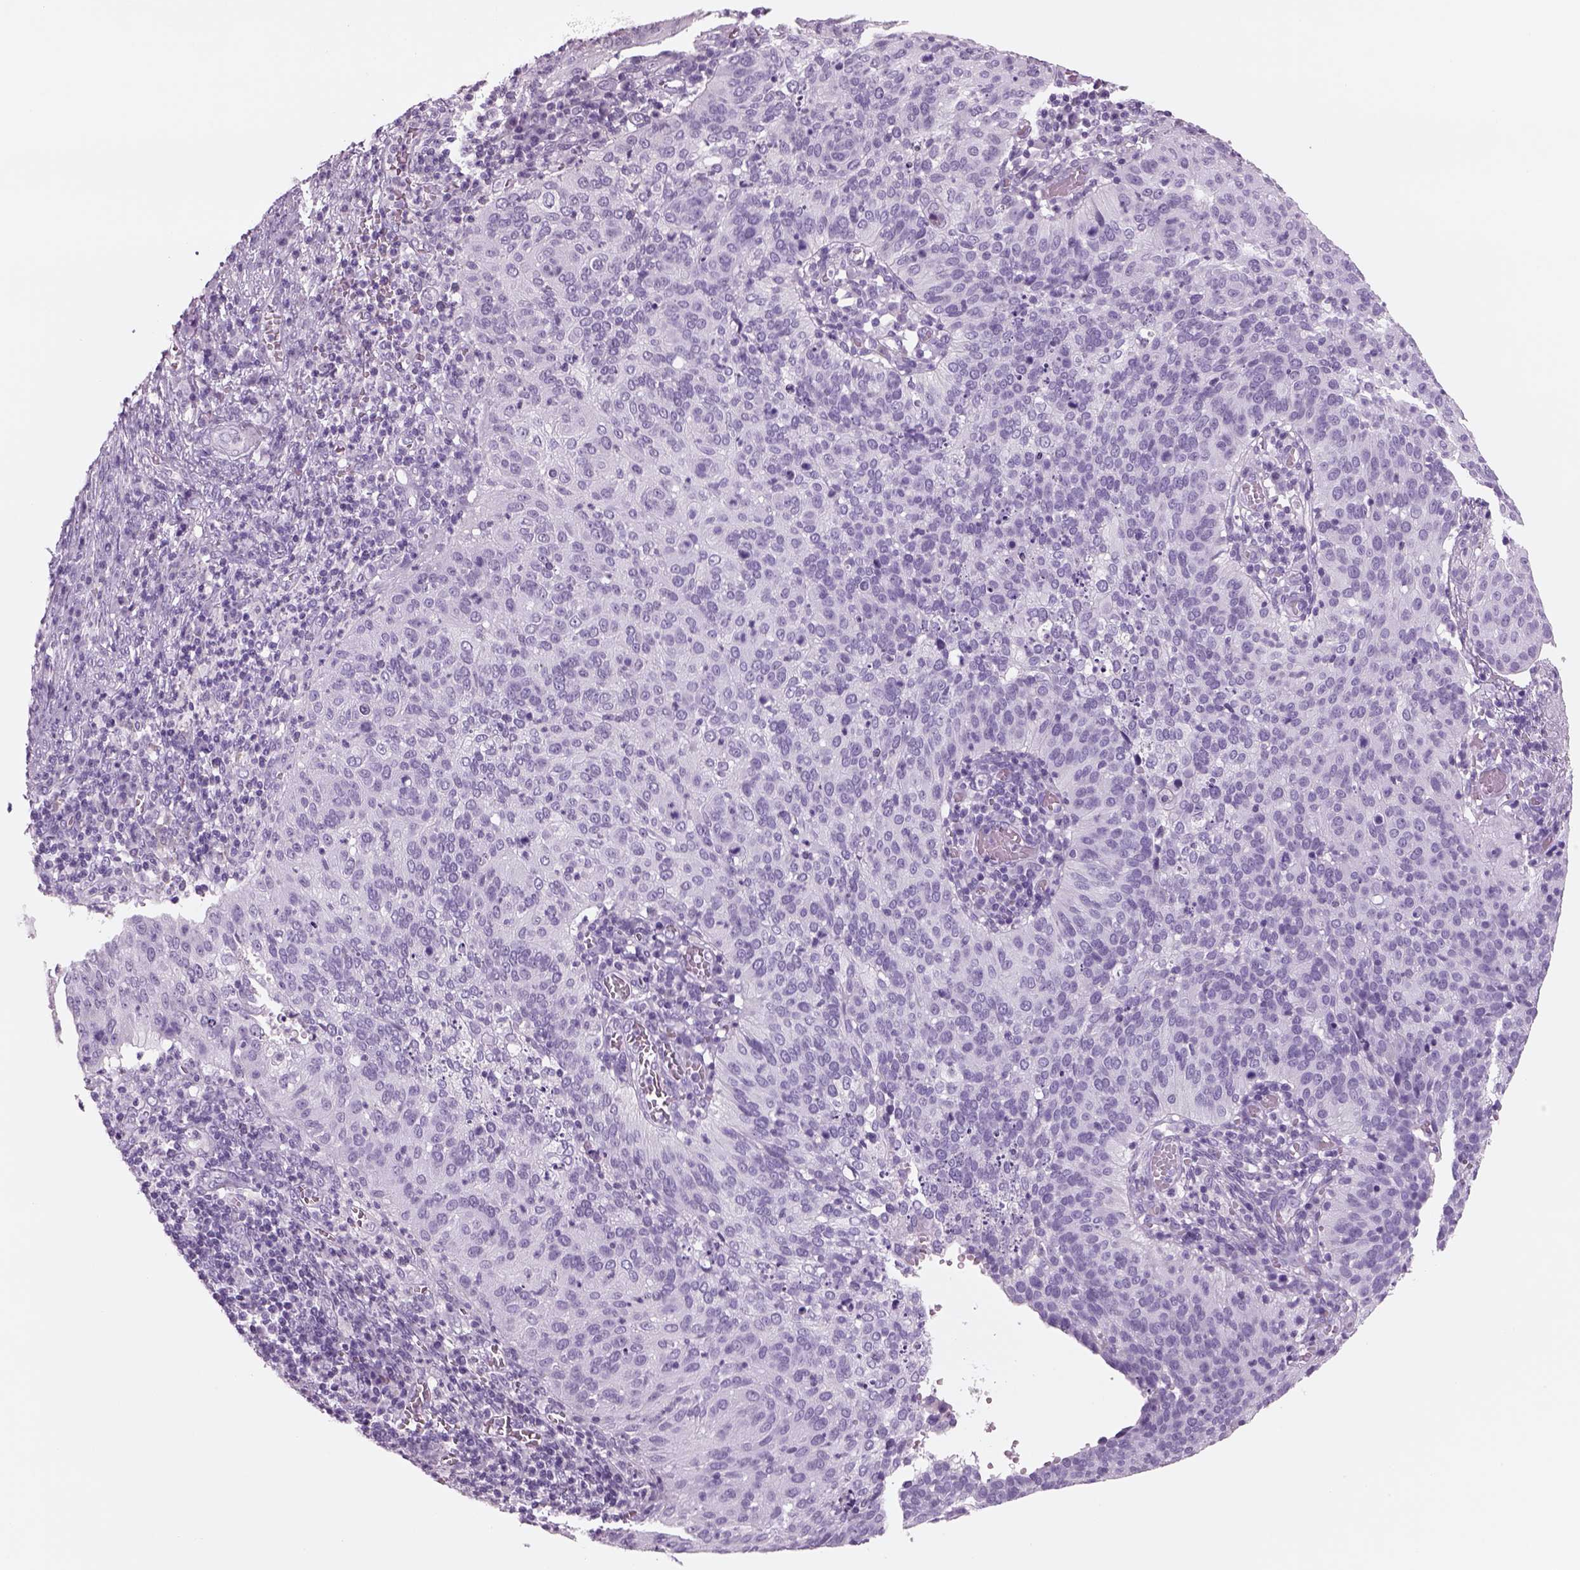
{"staining": {"intensity": "negative", "quantity": "none", "location": "none"}, "tissue": "cervical cancer", "cell_type": "Tumor cells", "image_type": "cancer", "snomed": [{"axis": "morphology", "description": "Squamous cell carcinoma, NOS"}, {"axis": "topography", "description": "Cervix"}], "caption": "The immunohistochemistry (IHC) image has no significant expression in tumor cells of cervical cancer (squamous cell carcinoma) tissue. Nuclei are stained in blue.", "gene": "RHO", "patient": {"sex": "female", "age": 39}}